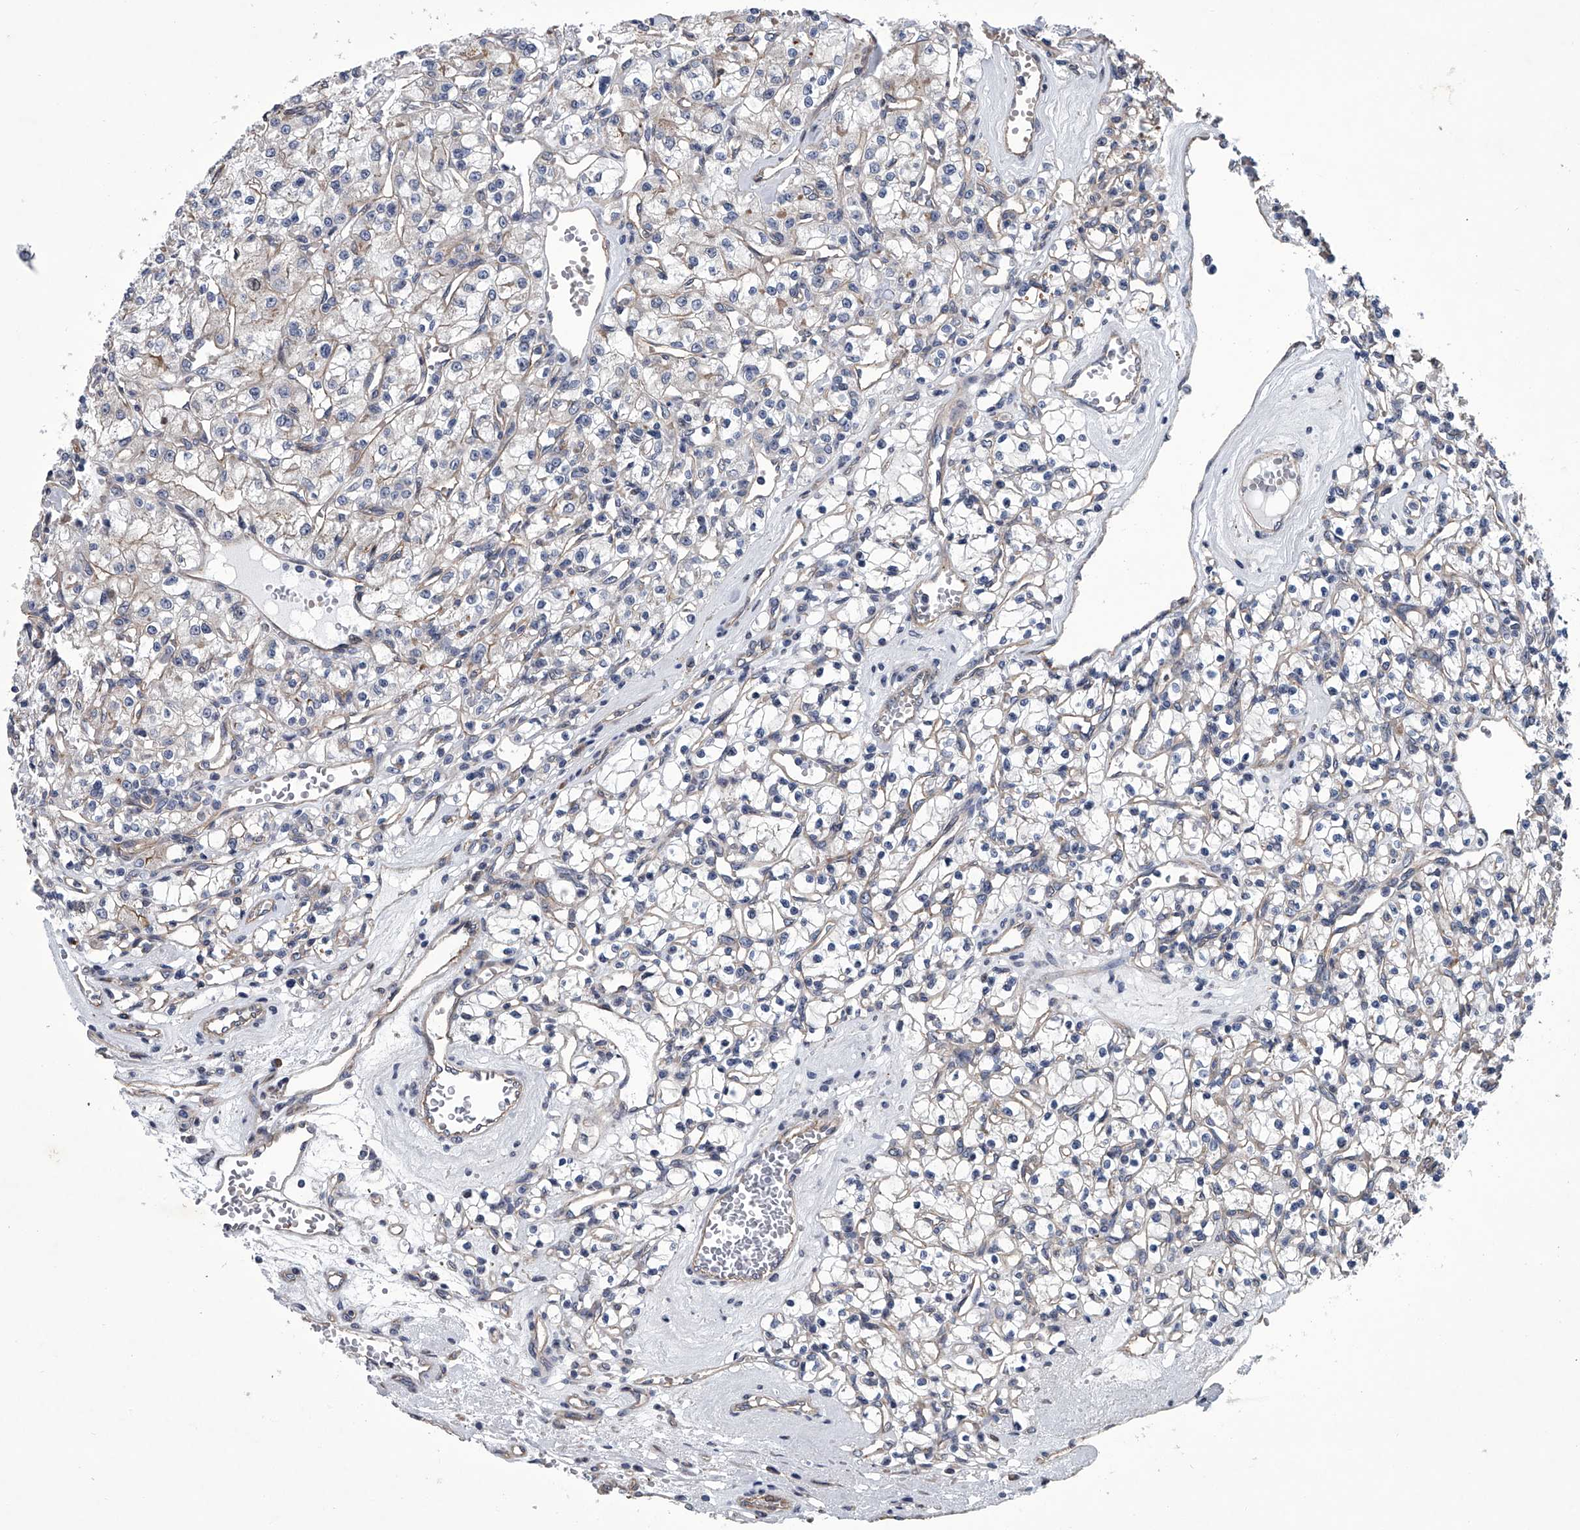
{"staining": {"intensity": "negative", "quantity": "none", "location": "none"}, "tissue": "renal cancer", "cell_type": "Tumor cells", "image_type": "cancer", "snomed": [{"axis": "morphology", "description": "Adenocarcinoma, NOS"}, {"axis": "topography", "description": "Kidney"}], "caption": "IHC histopathology image of renal adenocarcinoma stained for a protein (brown), which exhibits no positivity in tumor cells. The staining is performed using DAB (3,3'-diaminobenzidine) brown chromogen with nuclei counter-stained in using hematoxylin.", "gene": "ABCG1", "patient": {"sex": "female", "age": 59}}